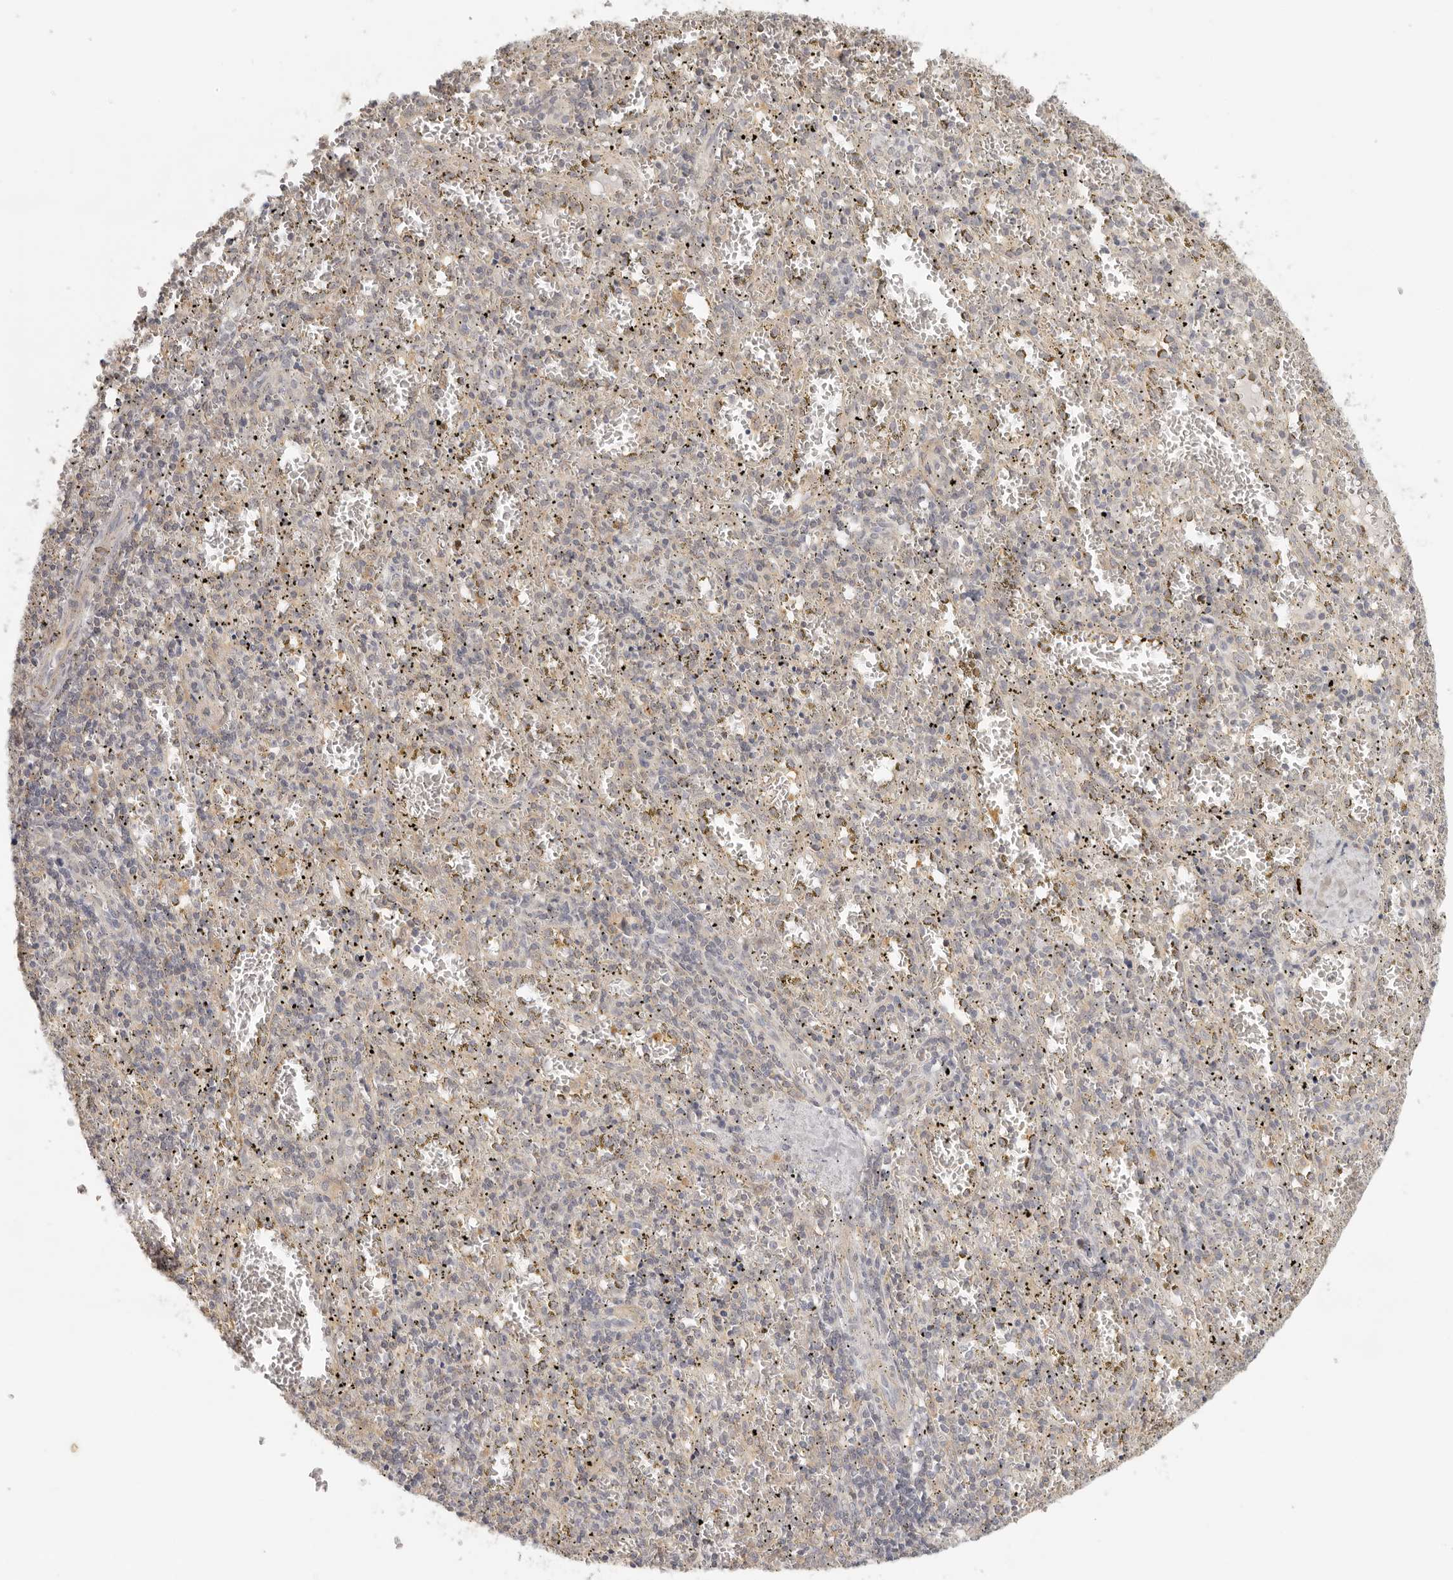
{"staining": {"intensity": "negative", "quantity": "none", "location": "none"}, "tissue": "spleen", "cell_type": "Cells in red pulp", "image_type": "normal", "snomed": [{"axis": "morphology", "description": "Normal tissue, NOS"}, {"axis": "topography", "description": "Spleen"}], "caption": "This photomicrograph is of normal spleen stained with immunohistochemistry to label a protein in brown with the nuclei are counter-stained blue. There is no expression in cells in red pulp.", "gene": "AHDC1", "patient": {"sex": "male", "age": 11}}